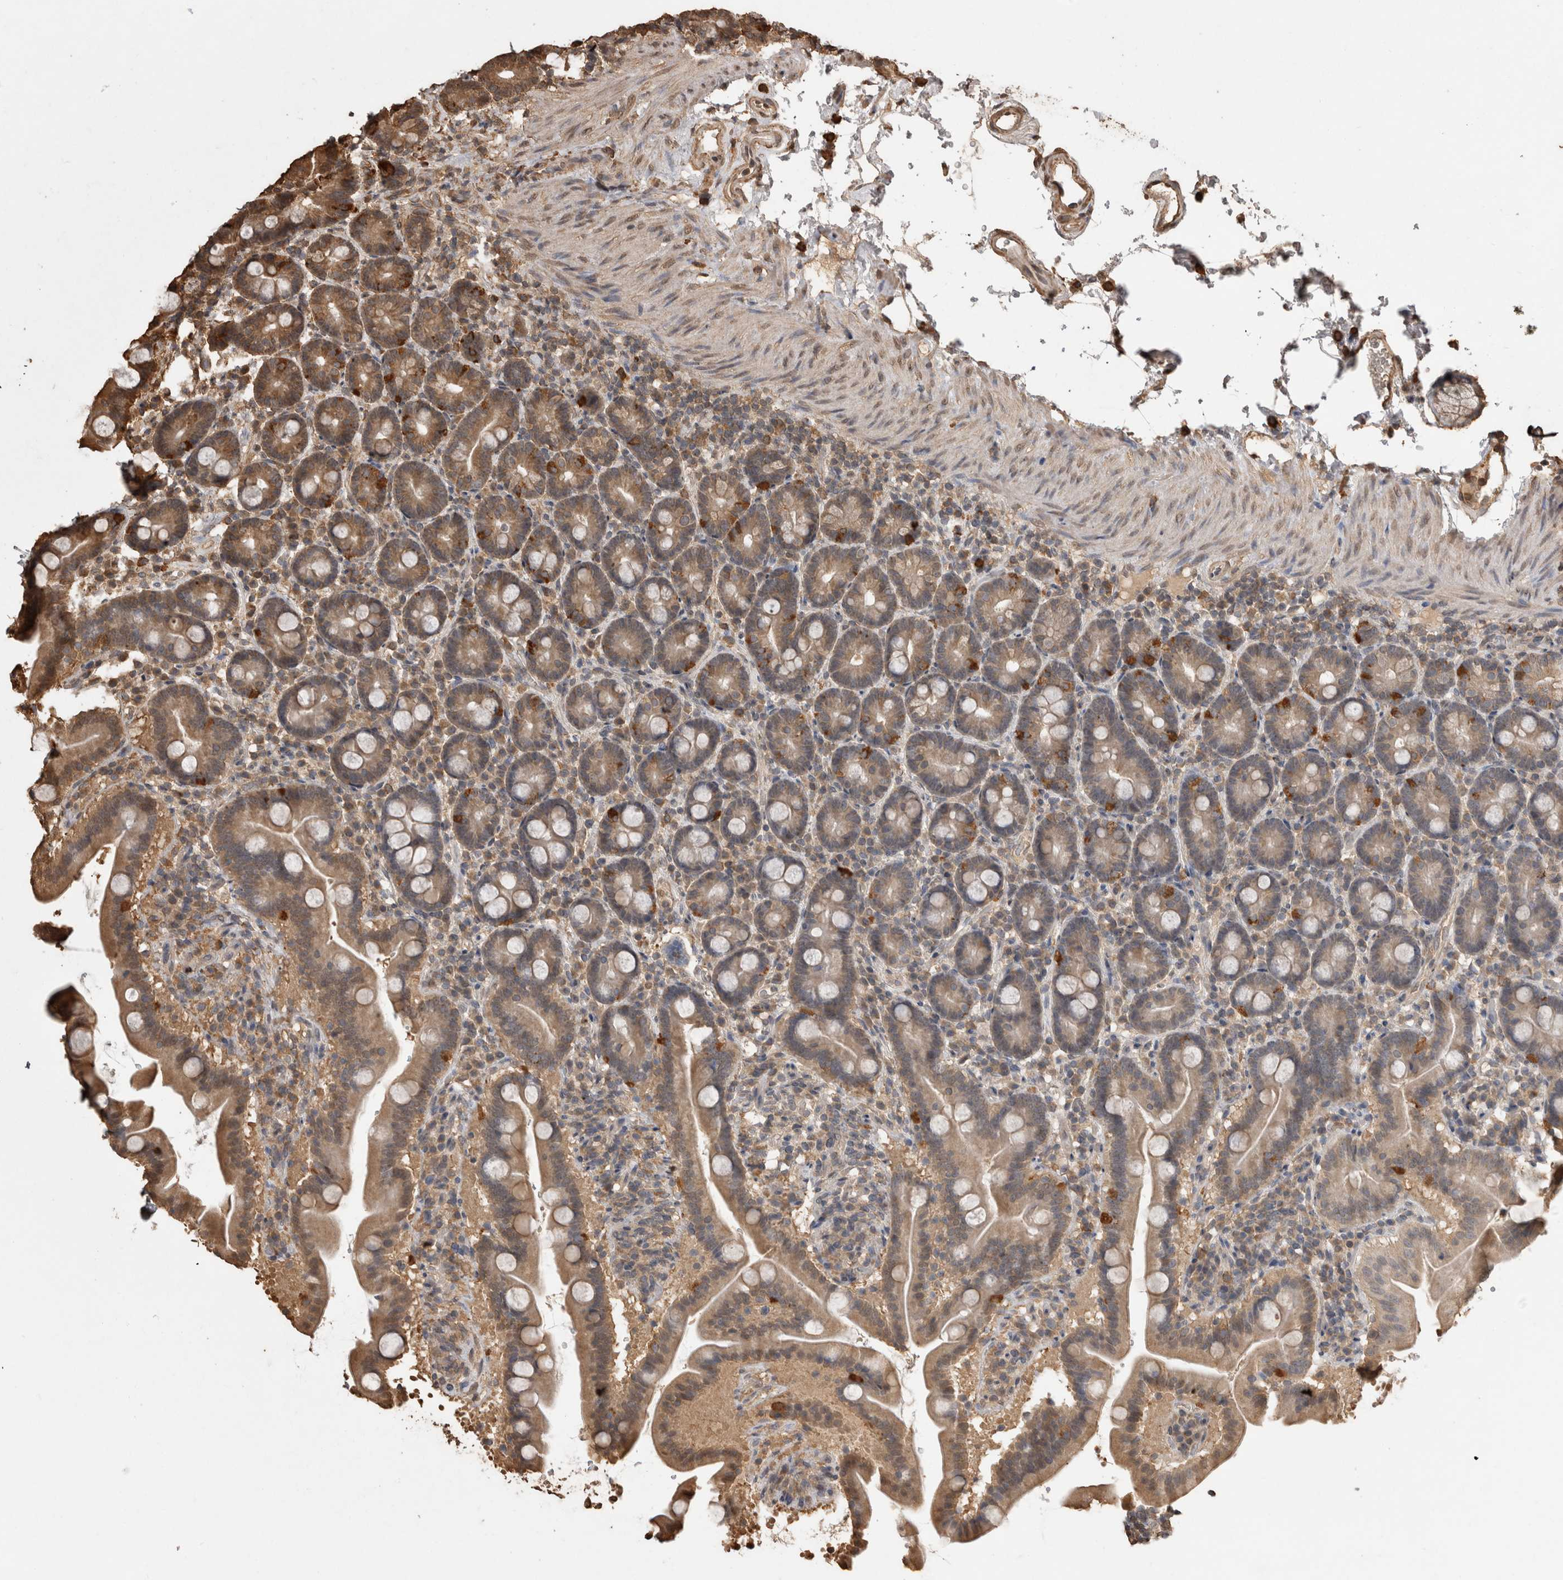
{"staining": {"intensity": "moderate", "quantity": ">75%", "location": "cytoplasmic/membranous"}, "tissue": "duodenum", "cell_type": "Glandular cells", "image_type": "normal", "snomed": [{"axis": "morphology", "description": "Normal tissue, NOS"}, {"axis": "topography", "description": "Duodenum"}], "caption": "Protein analysis of unremarkable duodenum shows moderate cytoplasmic/membranous expression in approximately >75% of glandular cells. Nuclei are stained in blue.", "gene": "SOCS5", "patient": {"sex": "male", "age": 54}}